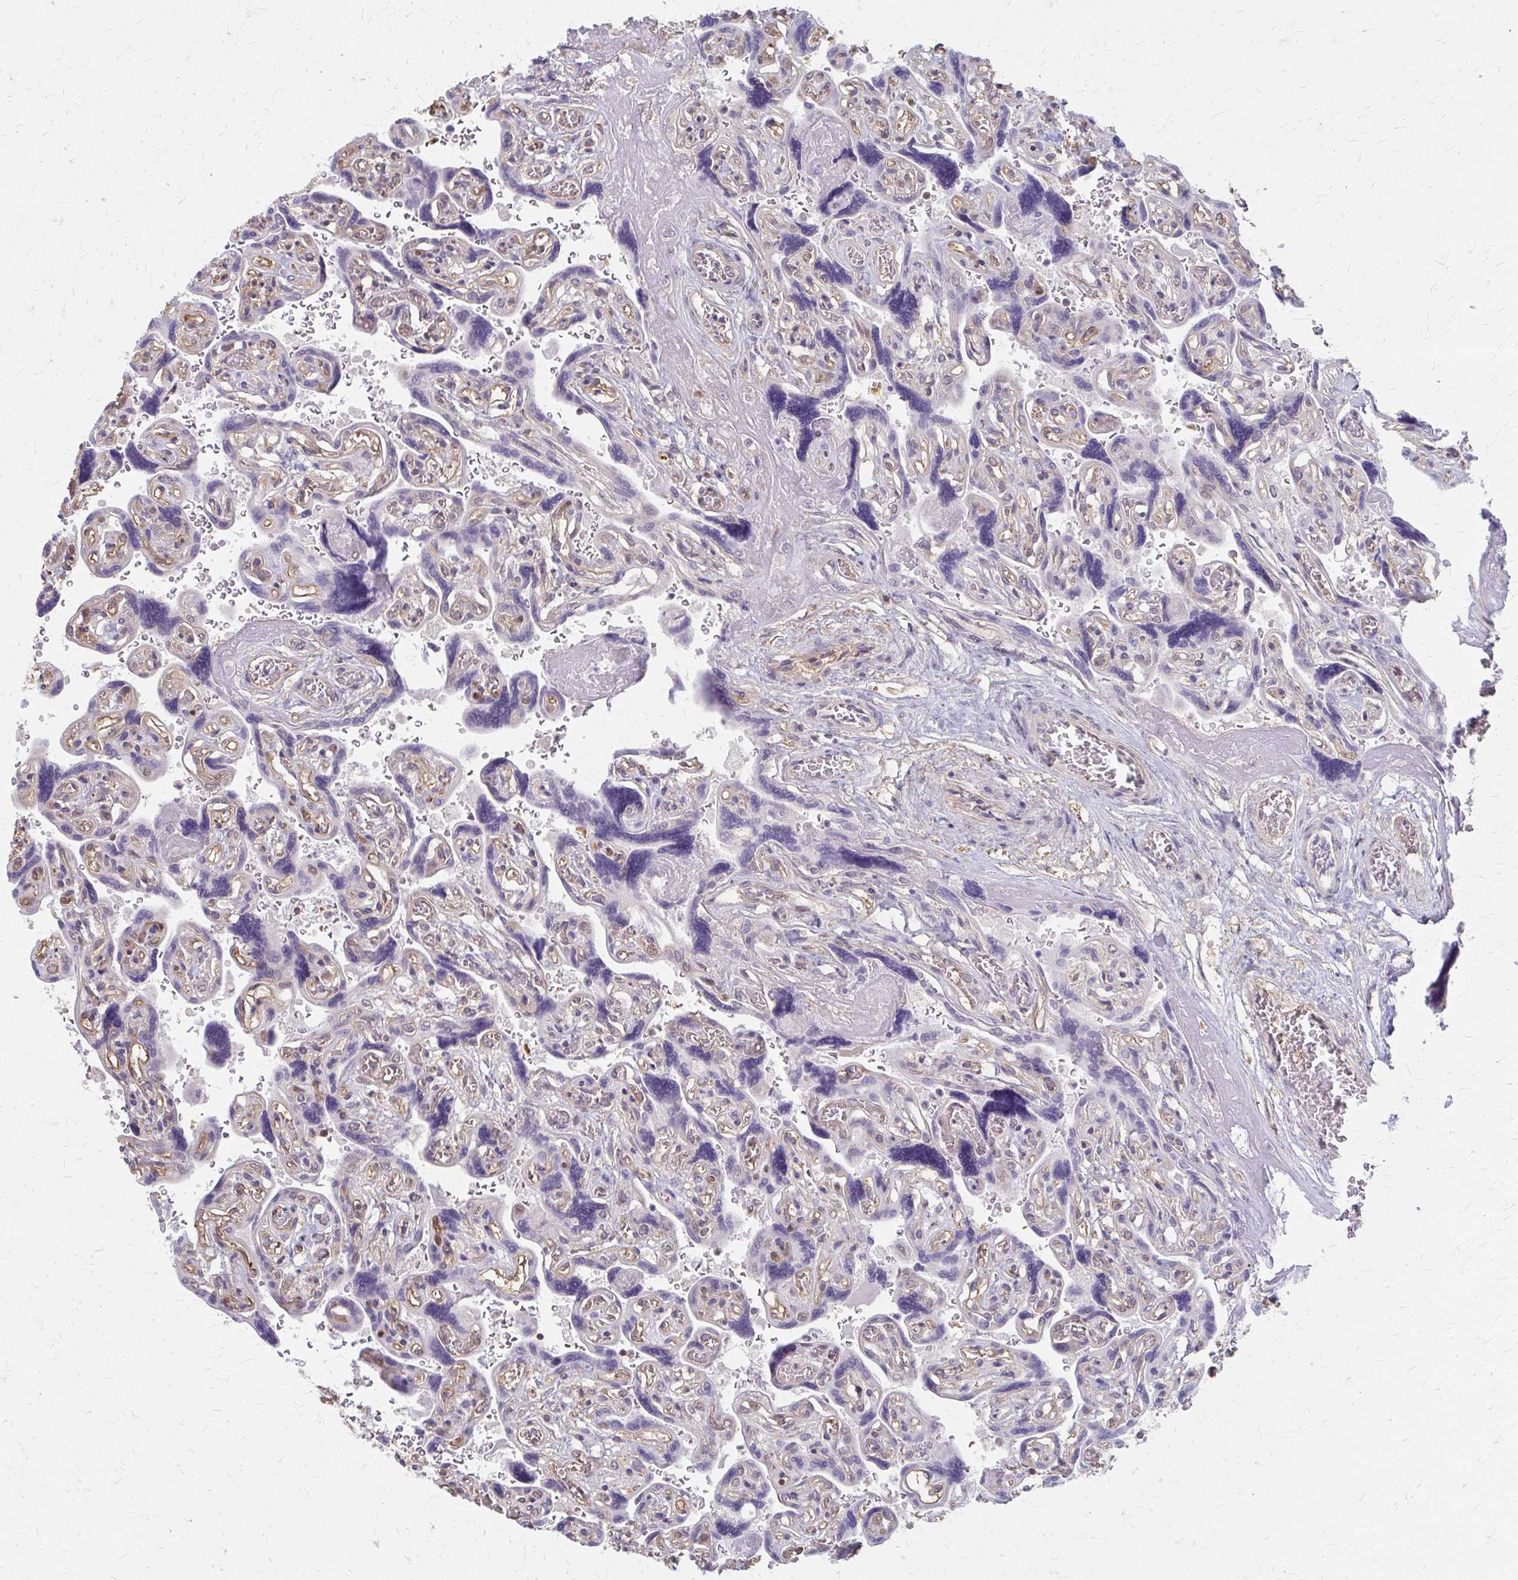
{"staining": {"intensity": "negative", "quantity": "none", "location": "none"}, "tissue": "placenta", "cell_type": "Decidual cells", "image_type": "normal", "snomed": [{"axis": "morphology", "description": "Normal tissue, NOS"}, {"axis": "topography", "description": "Placenta"}], "caption": "A histopathology image of human placenta is negative for staining in decidual cells.", "gene": "RABGAP1L", "patient": {"sex": "female", "age": 32}}